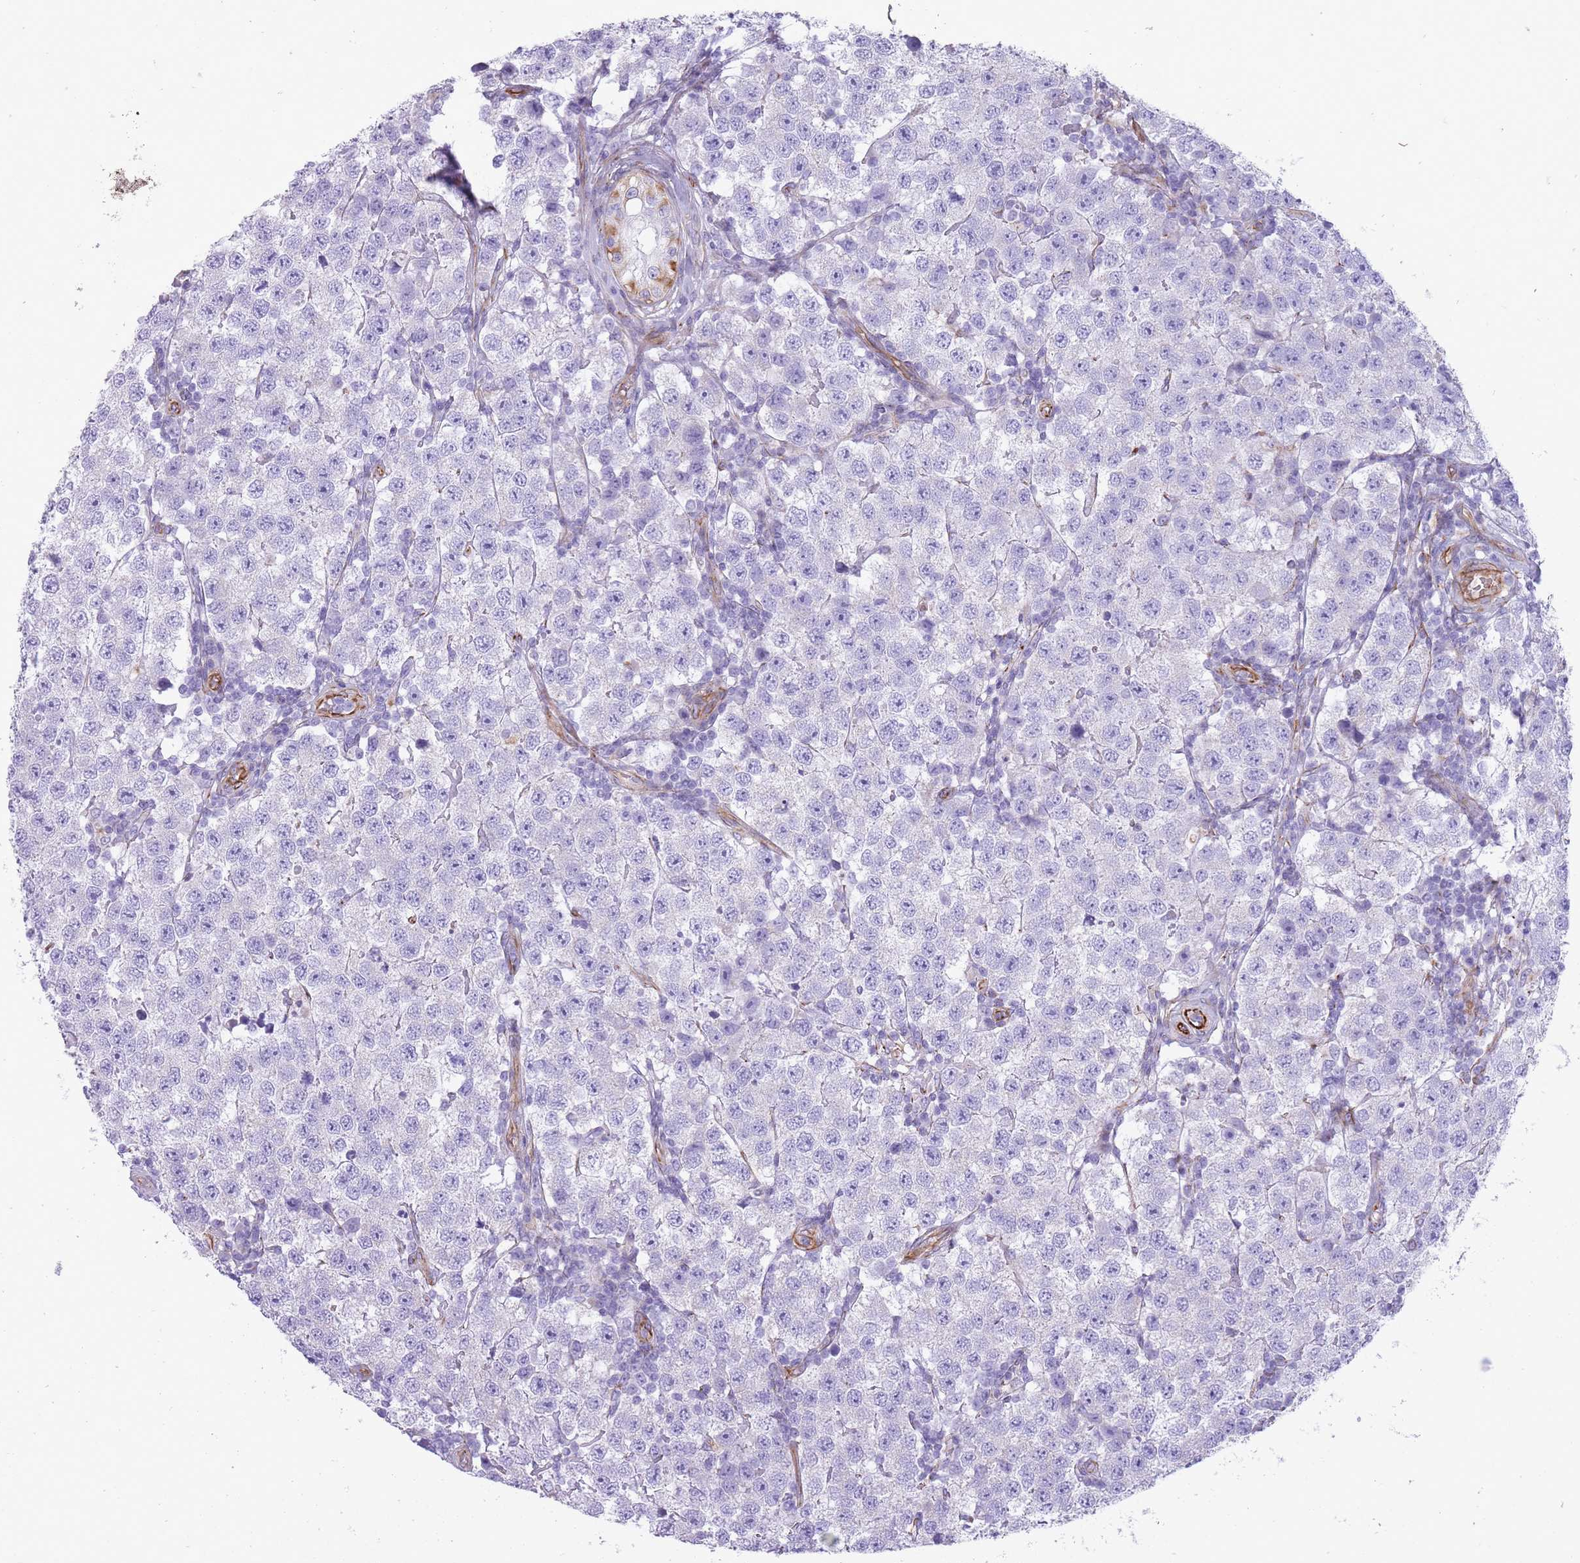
{"staining": {"intensity": "negative", "quantity": "none", "location": "none"}, "tissue": "testis cancer", "cell_type": "Tumor cells", "image_type": "cancer", "snomed": [{"axis": "morphology", "description": "Seminoma, NOS"}, {"axis": "topography", "description": "Testis"}], "caption": "IHC of seminoma (testis) exhibits no expression in tumor cells.", "gene": "PTCD1", "patient": {"sex": "male", "age": 34}}